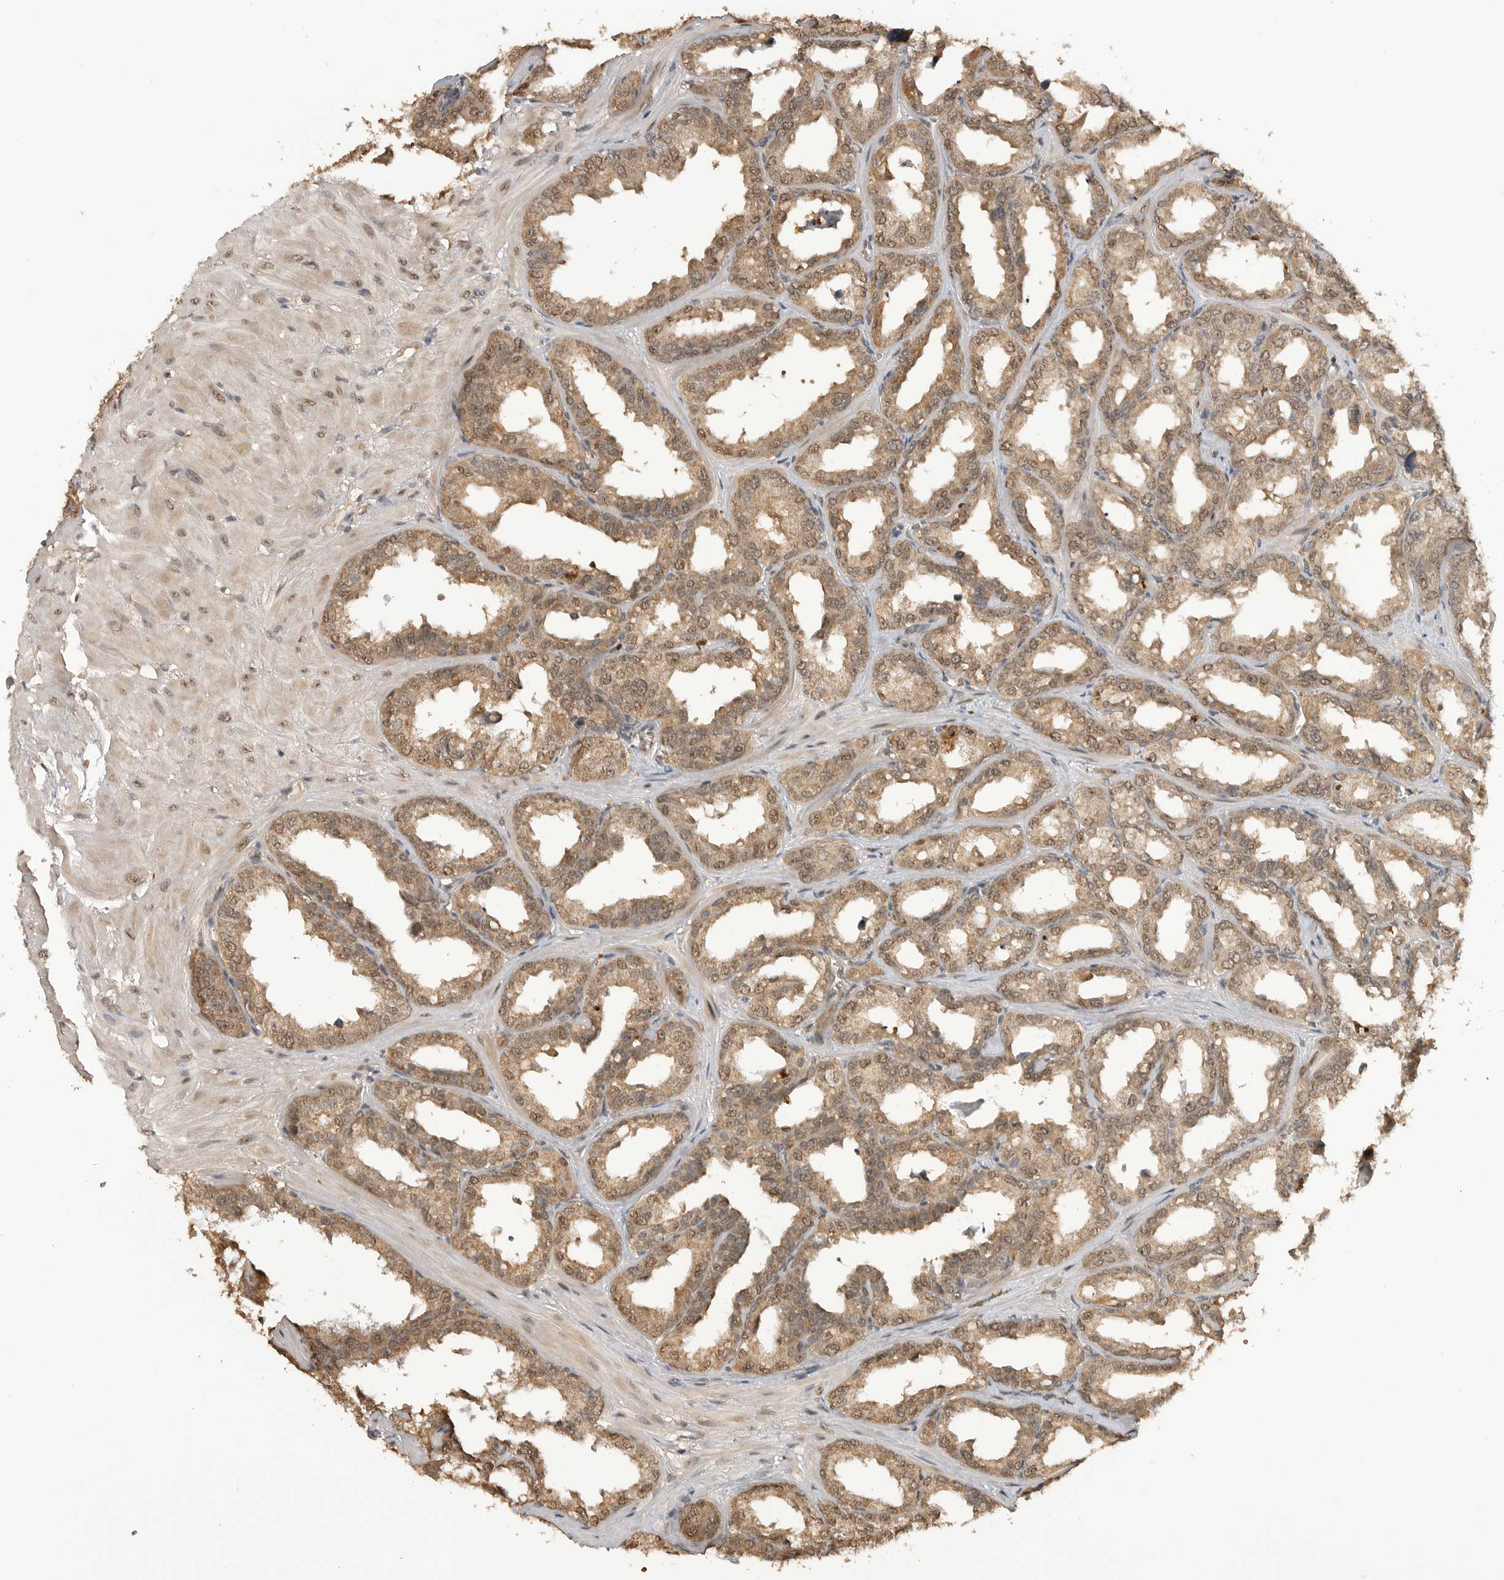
{"staining": {"intensity": "moderate", "quantity": ">75%", "location": "cytoplasmic/membranous,nuclear"}, "tissue": "seminal vesicle", "cell_type": "Glandular cells", "image_type": "normal", "snomed": [{"axis": "morphology", "description": "Normal tissue, NOS"}, {"axis": "topography", "description": "Prostate"}, {"axis": "topography", "description": "Seminal veicle"}], "caption": "Moderate cytoplasmic/membranous,nuclear expression for a protein is seen in approximately >75% of glandular cells of benign seminal vesicle using immunohistochemistry (IHC).", "gene": "ASPSCR1", "patient": {"sex": "male", "age": 51}}